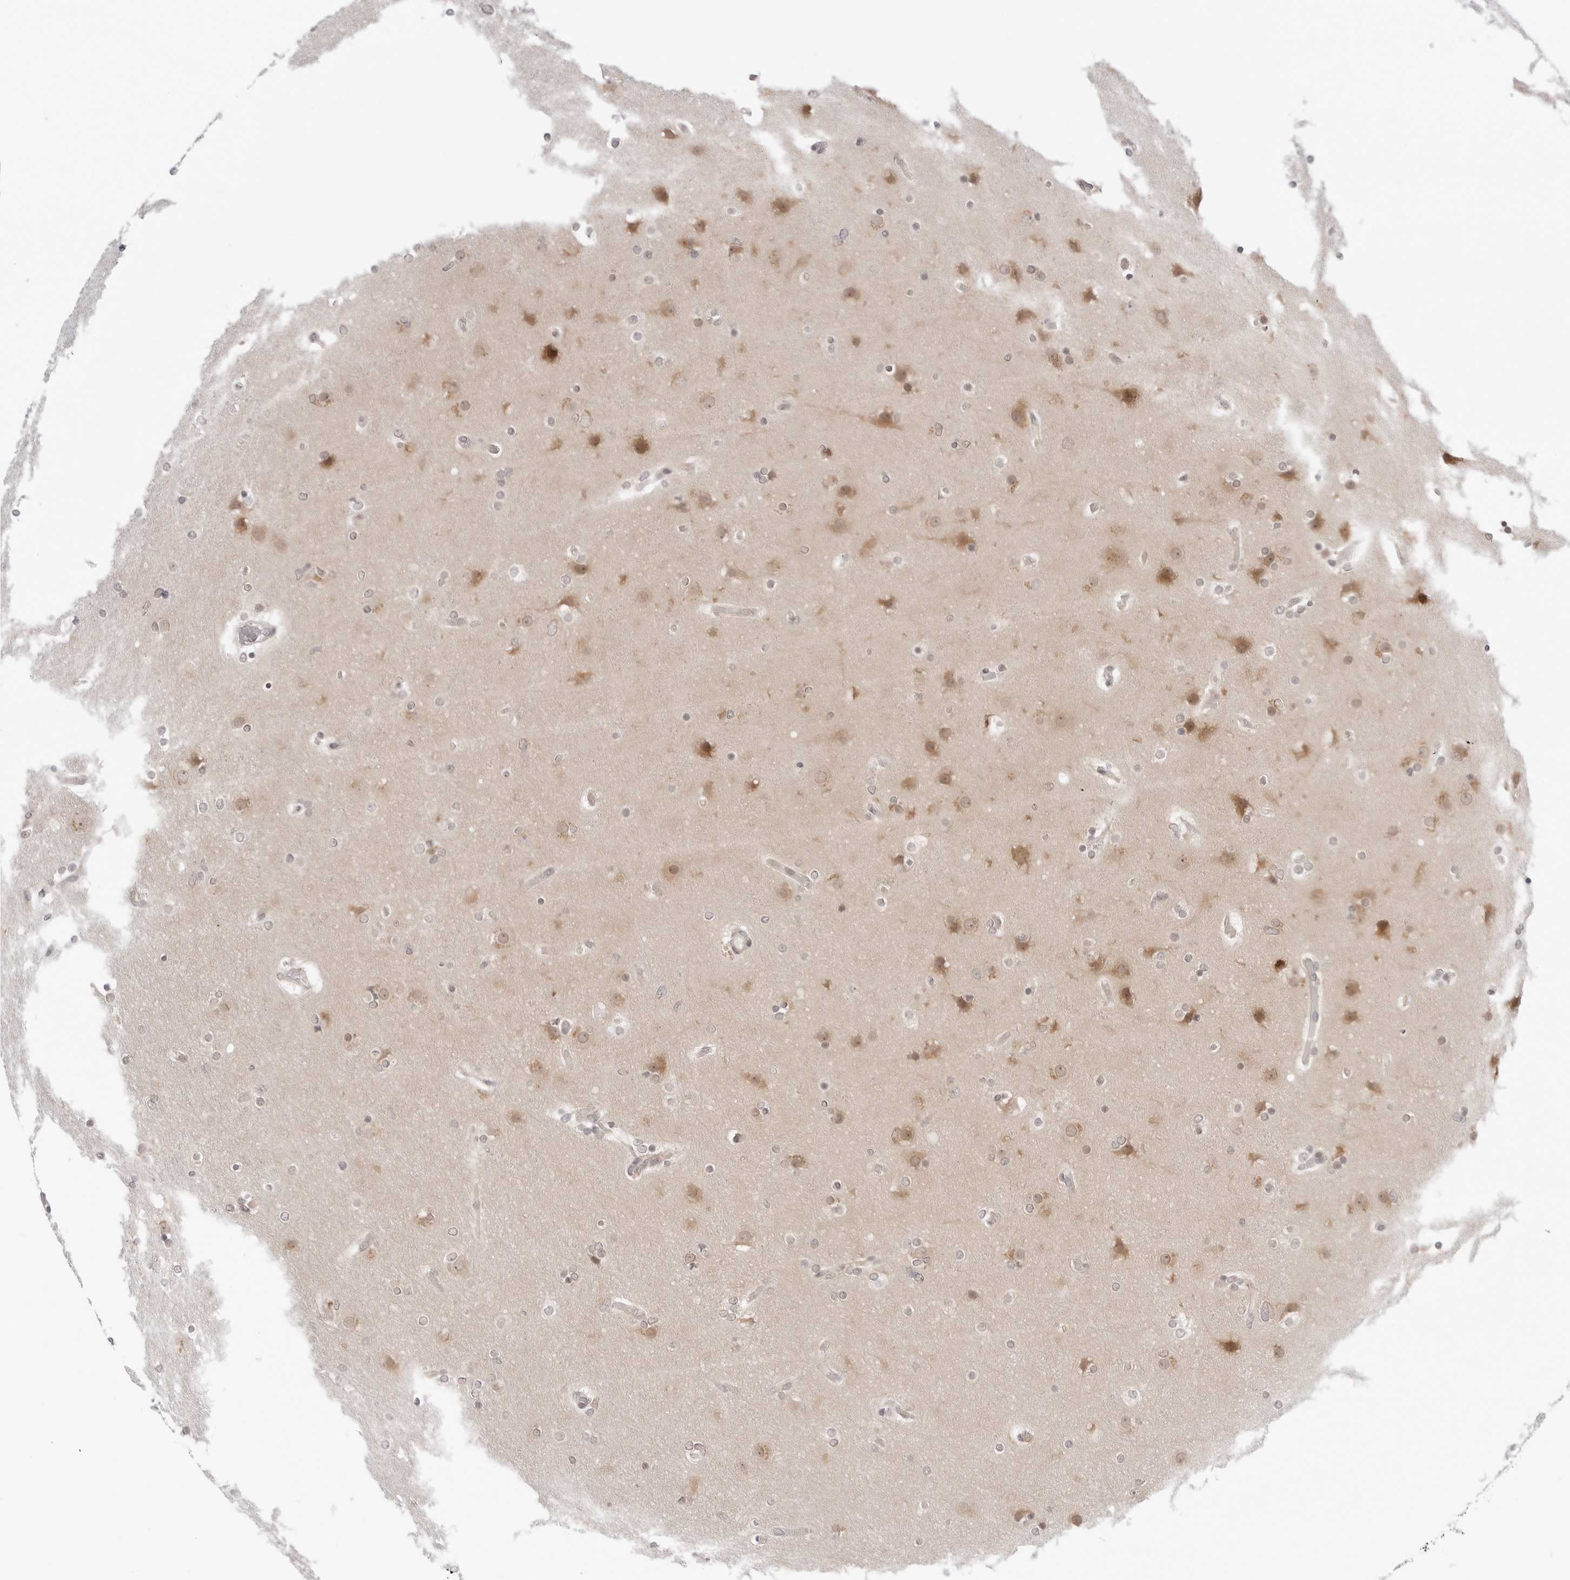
{"staining": {"intensity": "weak", "quantity": "25%-75%", "location": "nuclear"}, "tissue": "glioma", "cell_type": "Tumor cells", "image_type": "cancer", "snomed": [{"axis": "morphology", "description": "Glioma, malignant, High grade"}, {"axis": "topography", "description": "Cerebral cortex"}], "caption": "This is a photomicrograph of immunohistochemistry staining of glioma, which shows weak positivity in the nuclear of tumor cells.", "gene": "NUDC", "patient": {"sex": "female", "age": 36}}